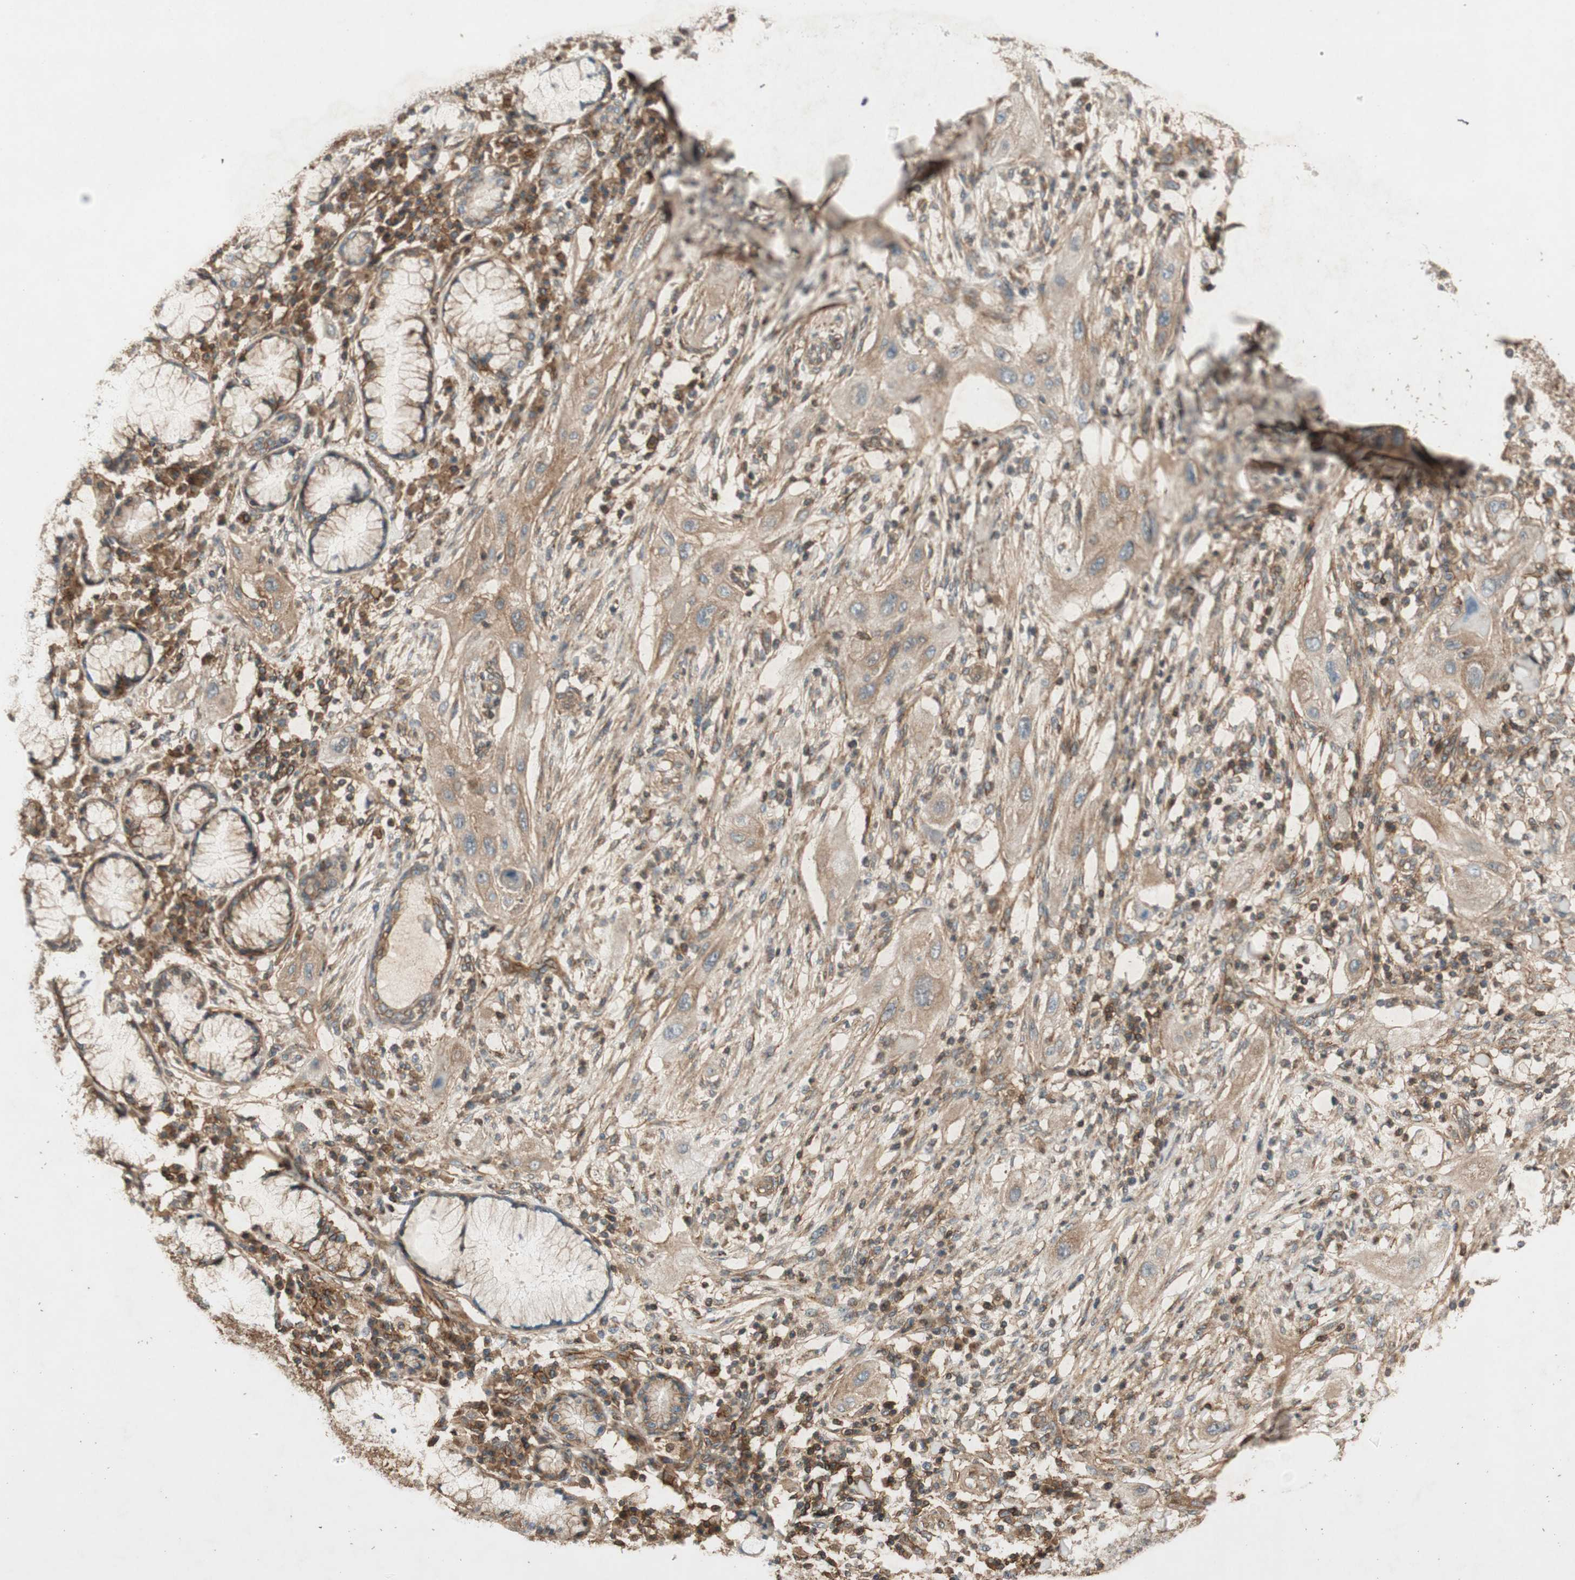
{"staining": {"intensity": "weak", "quantity": ">75%", "location": "cytoplasmic/membranous"}, "tissue": "lung cancer", "cell_type": "Tumor cells", "image_type": "cancer", "snomed": [{"axis": "morphology", "description": "Squamous cell carcinoma, NOS"}, {"axis": "topography", "description": "Lung"}], "caption": "High-power microscopy captured an IHC image of squamous cell carcinoma (lung), revealing weak cytoplasmic/membranous staining in approximately >75% of tumor cells. (brown staining indicates protein expression, while blue staining denotes nuclei).", "gene": "BTN3A3", "patient": {"sex": "female", "age": 47}}